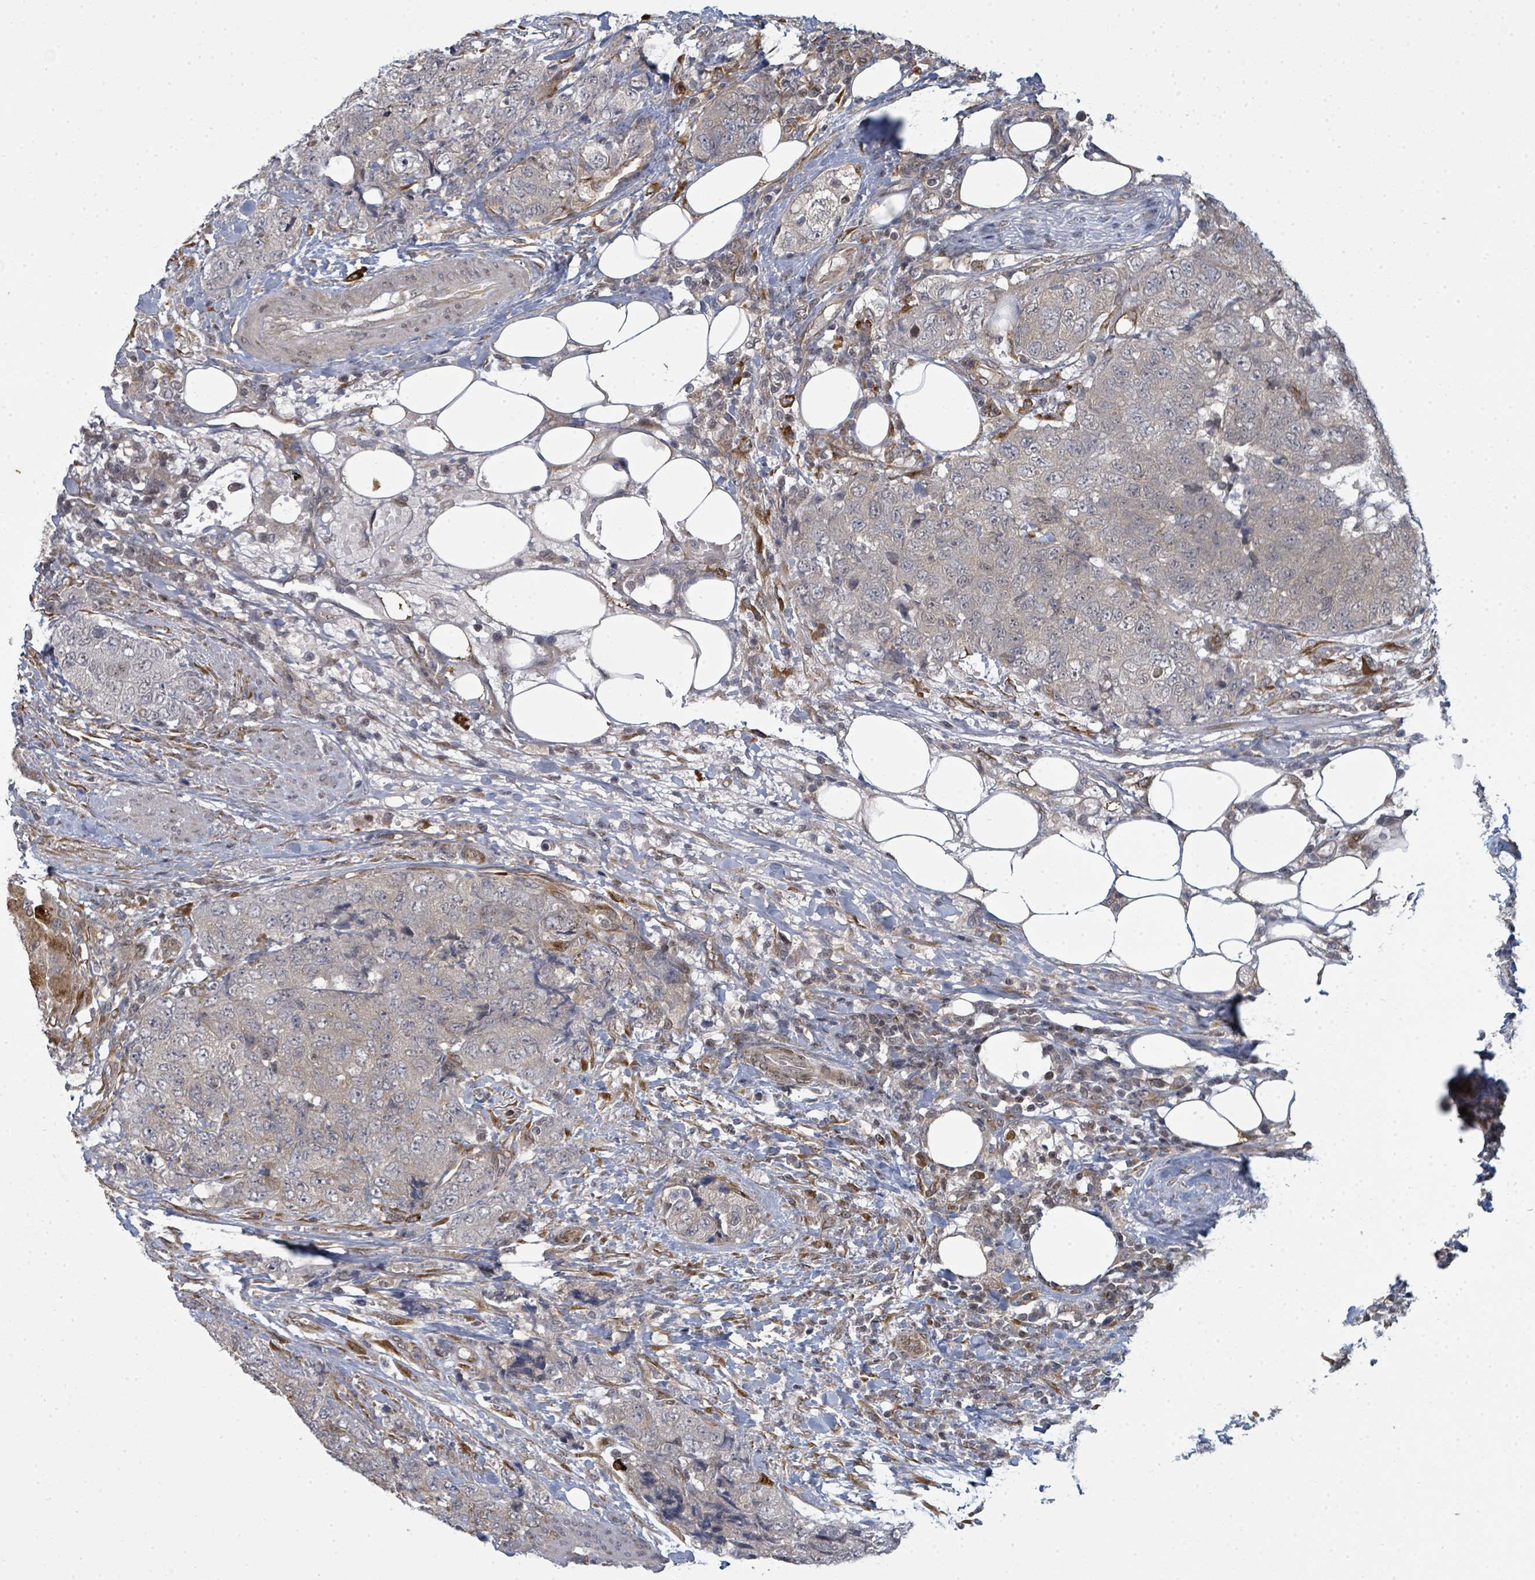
{"staining": {"intensity": "negative", "quantity": "none", "location": "none"}, "tissue": "urothelial cancer", "cell_type": "Tumor cells", "image_type": "cancer", "snomed": [{"axis": "morphology", "description": "Urothelial carcinoma, High grade"}, {"axis": "topography", "description": "Urinary bladder"}], "caption": "Immunohistochemistry of urothelial cancer reveals no expression in tumor cells.", "gene": "PSMG2", "patient": {"sex": "female", "age": 78}}